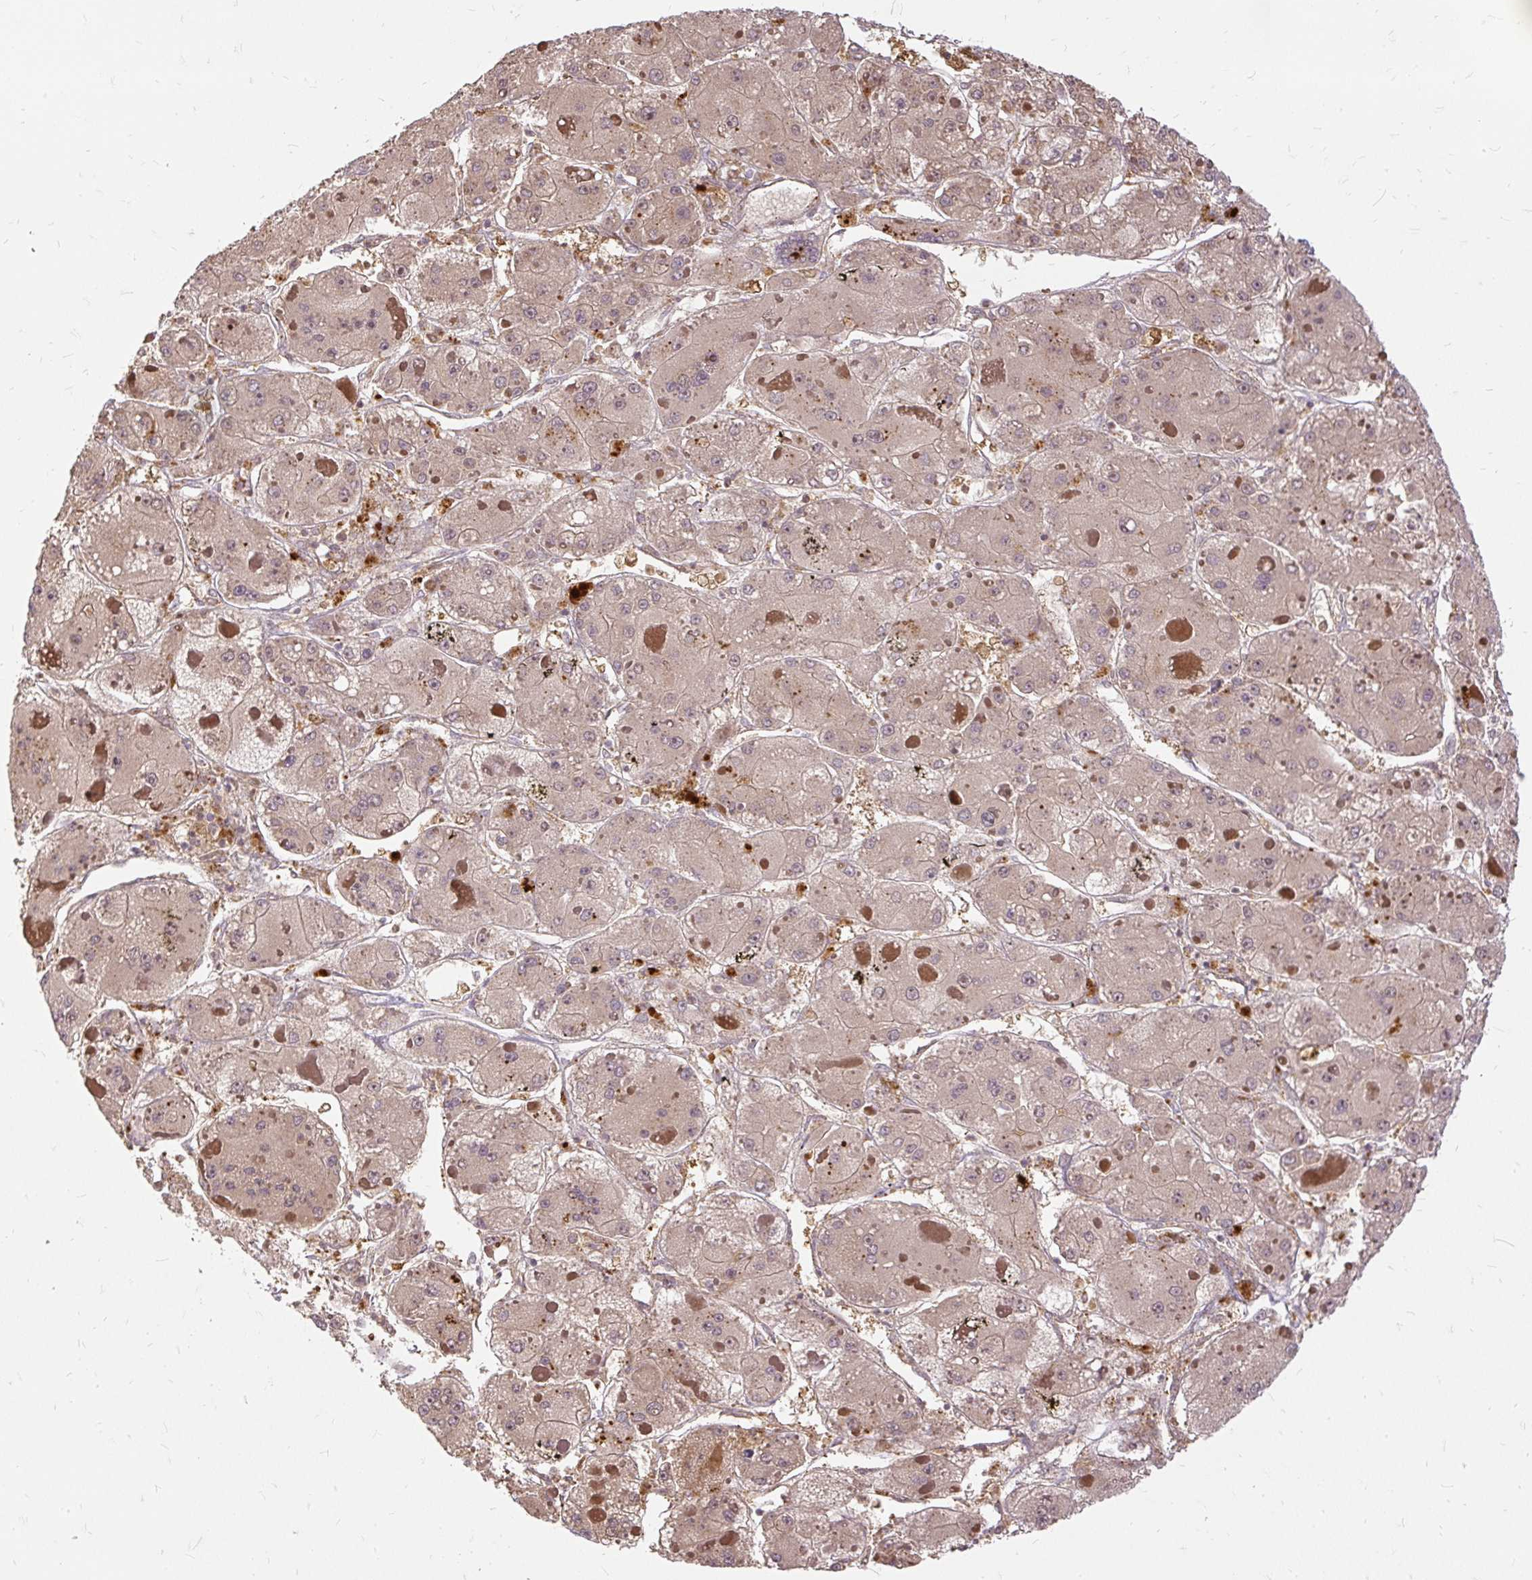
{"staining": {"intensity": "weak", "quantity": ">75%", "location": "cytoplasmic/membranous"}, "tissue": "liver cancer", "cell_type": "Tumor cells", "image_type": "cancer", "snomed": [{"axis": "morphology", "description": "Carcinoma, Hepatocellular, NOS"}, {"axis": "topography", "description": "Liver"}], "caption": "Approximately >75% of tumor cells in human liver cancer (hepatocellular carcinoma) display weak cytoplasmic/membranous protein expression as visualized by brown immunohistochemical staining.", "gene": "AP5S1", "patient": {"sex": "female", "age": 73}}